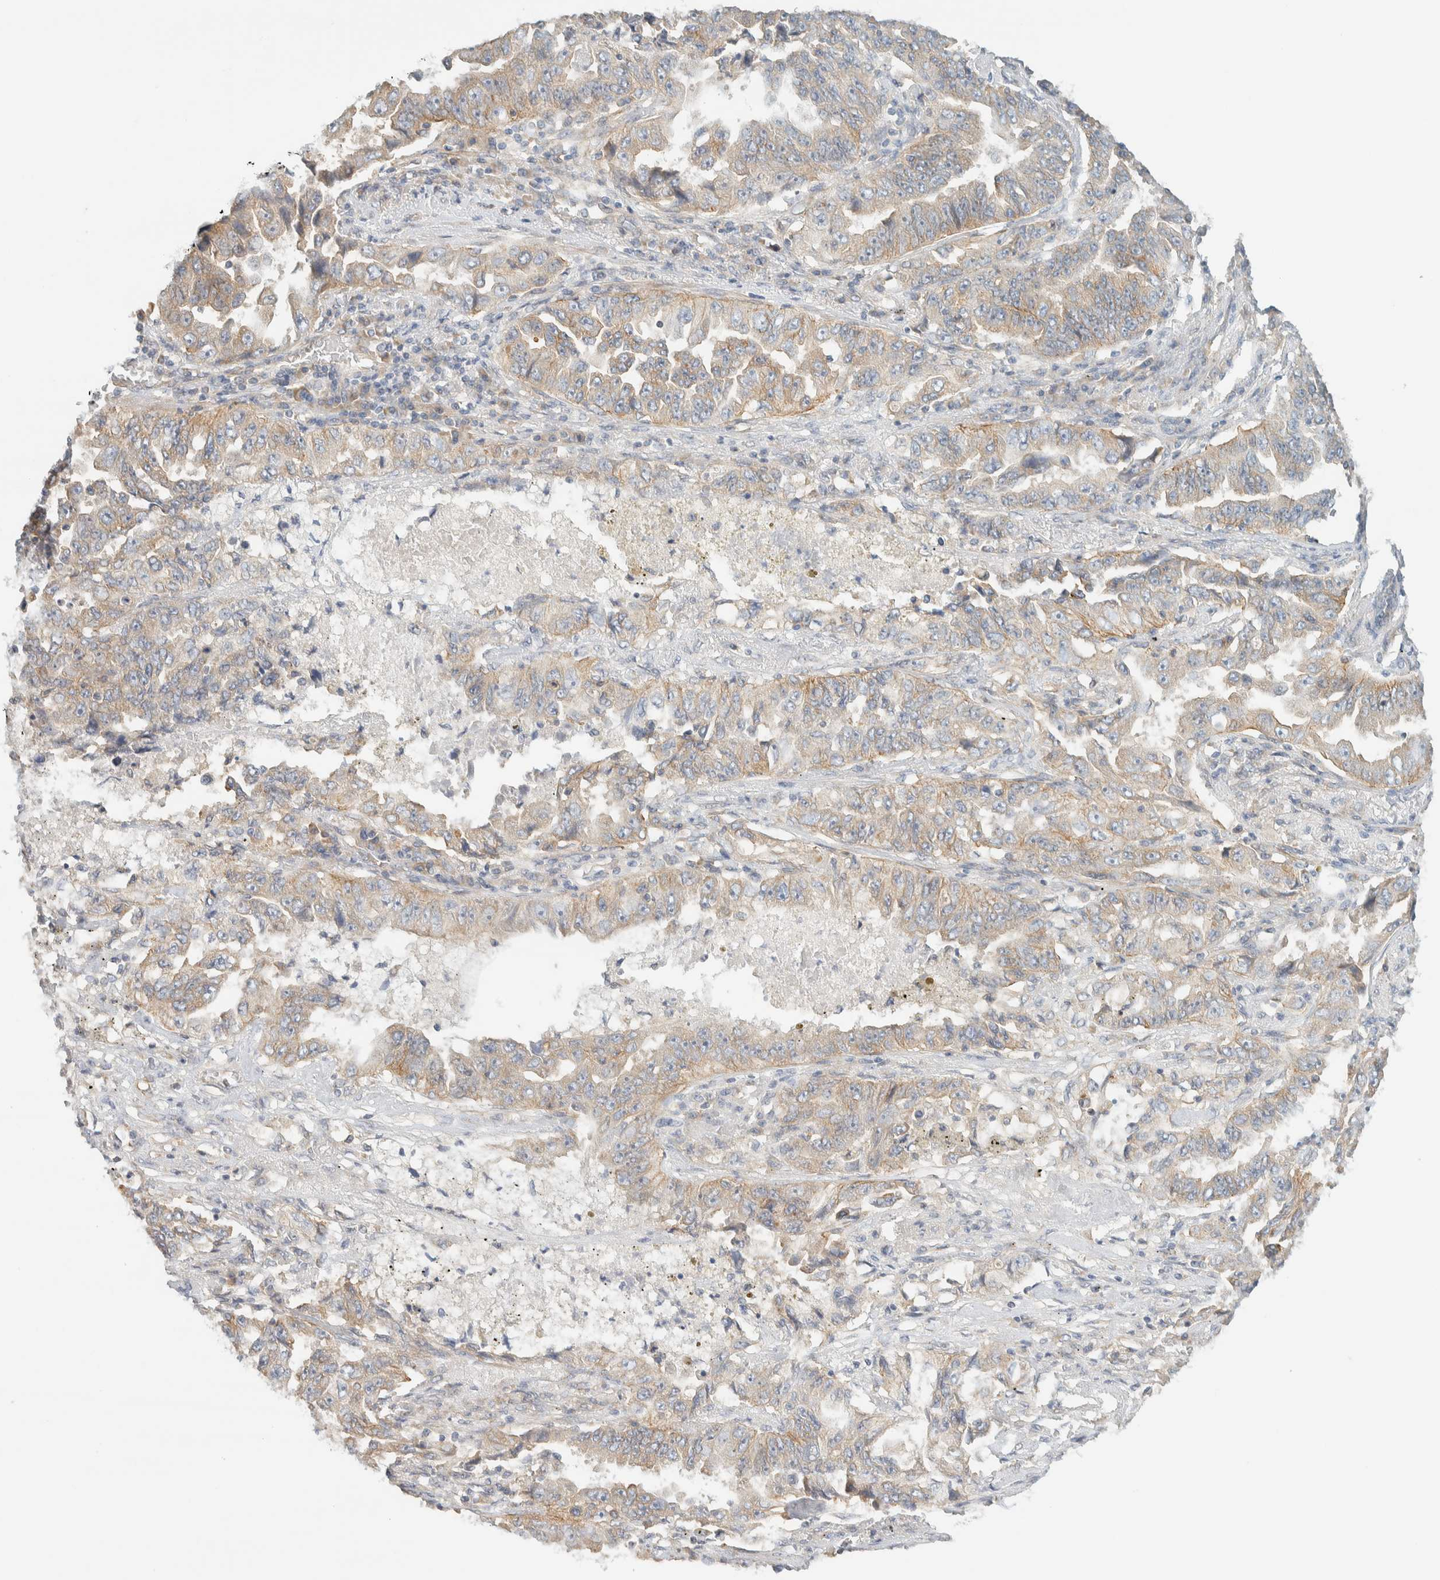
{"staining": {"intensity": "weak", "quantity": "25%-75%", "location": "cytoplasmic/membranous"}, "tissue": "lung cancer", "cell_type": "Tumor cells", "image_type": "cancer", "snomed": [{"axis": "morphology", "description": "Adenocarcinoma, NOS"}, {"axis": "topography", "description": "Lung"}], "caption": "A photomicrograph of lung cancer (adenocarcinoma) stained for a protein demonstrates weak cytoplasmic/membranous brown staining in tumor cells. (DAB IHC, brown staining for protein, blue staining for nuclei).", "gene": "LIMA1", "patient": {"sex": "female", "age": 51}}